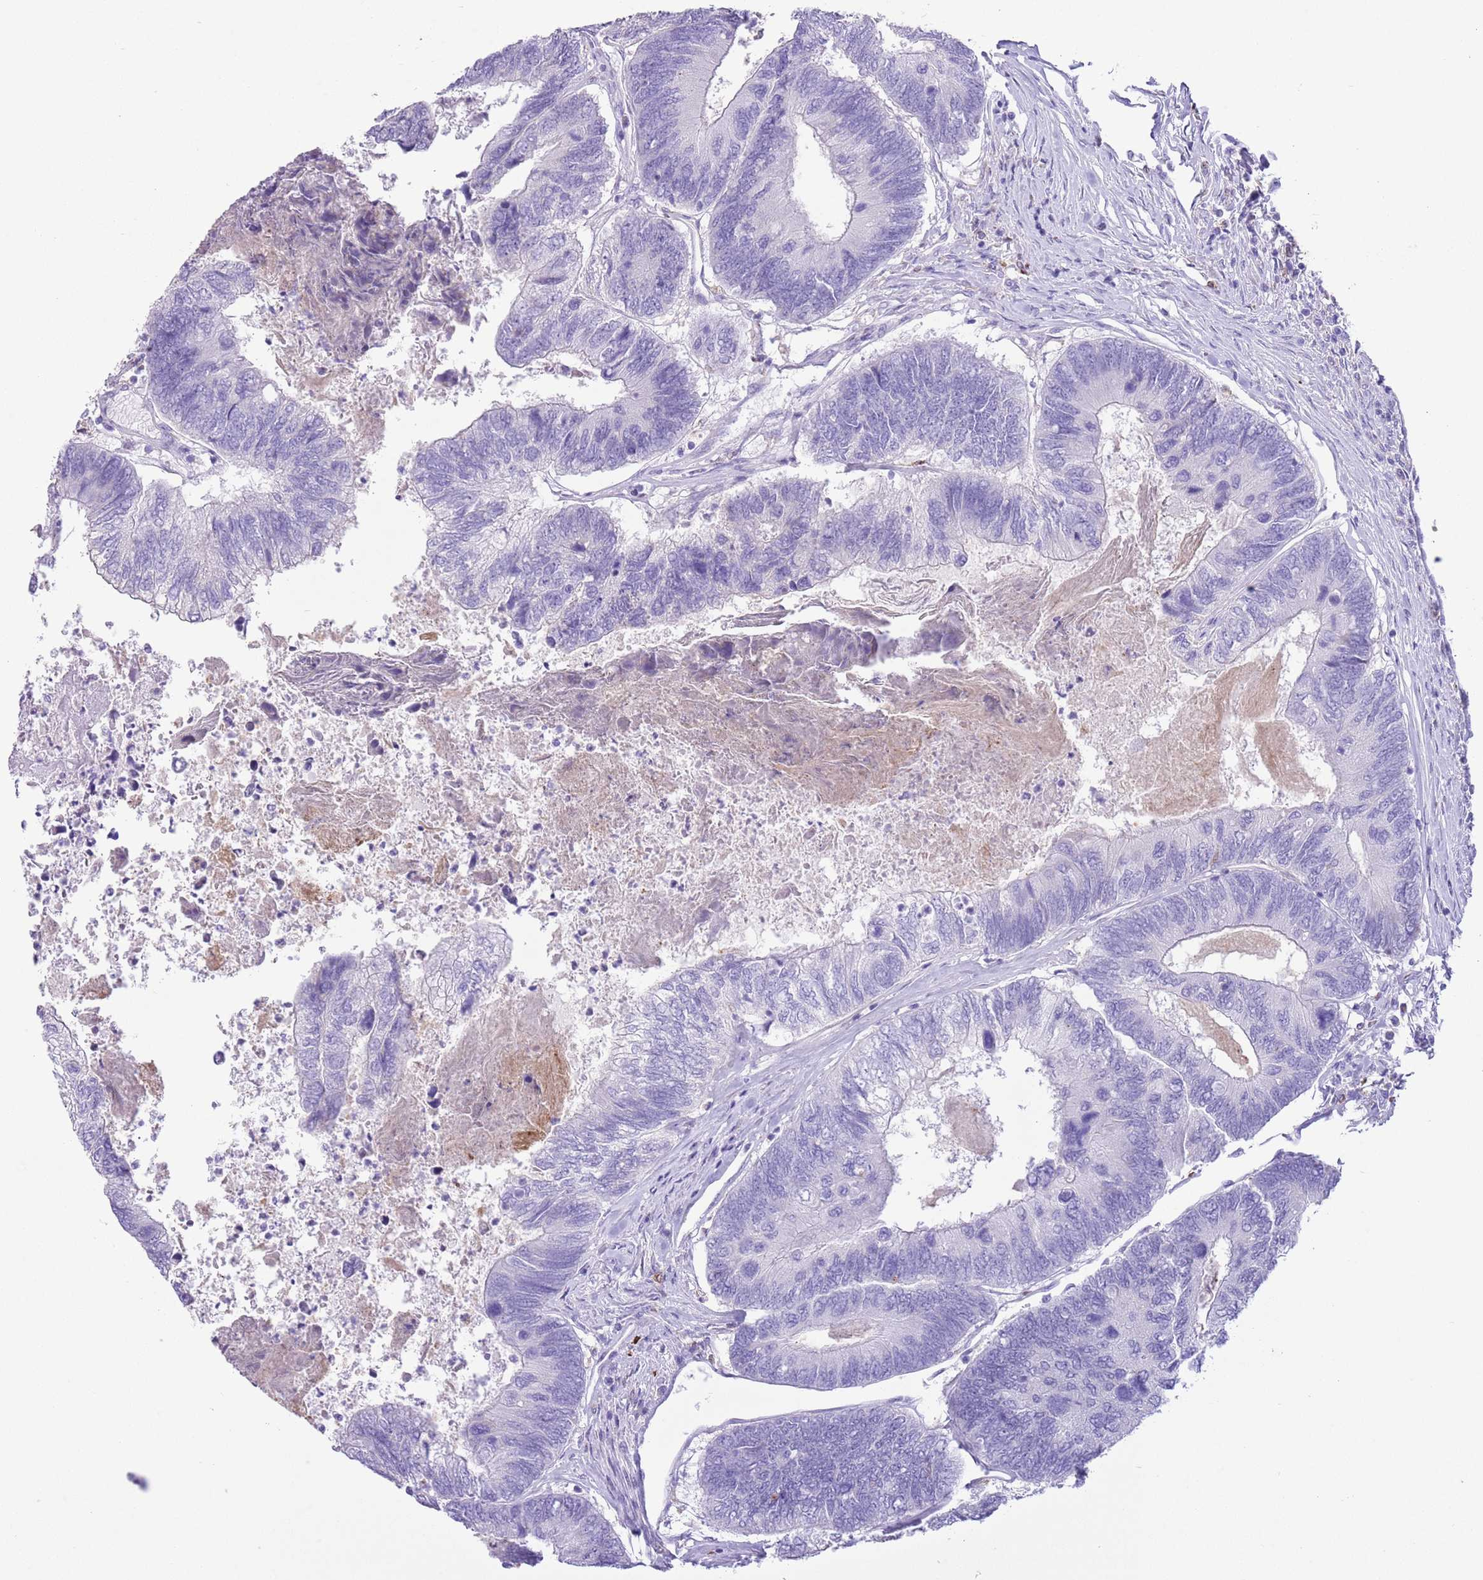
{"staining": {"intensity": "negative", "quantity": "none", "location": "none"}, "tissue": "colorectal cancer", "cell_type": "Tumor cells", "image_type": "cancer", "snomed": [{"axis": "morphology", "description": "Adenocarcinoma, NOS"}, {"axis": "topography", "description": "Colon"}], "caption": "IHC of human colorectal cancer exhibits no positivity in tumor cells. (IHC, brightfield microscopy, high magnification).", "gene": "ZNF697", "patient": {"sex": "female", "age": 67}}